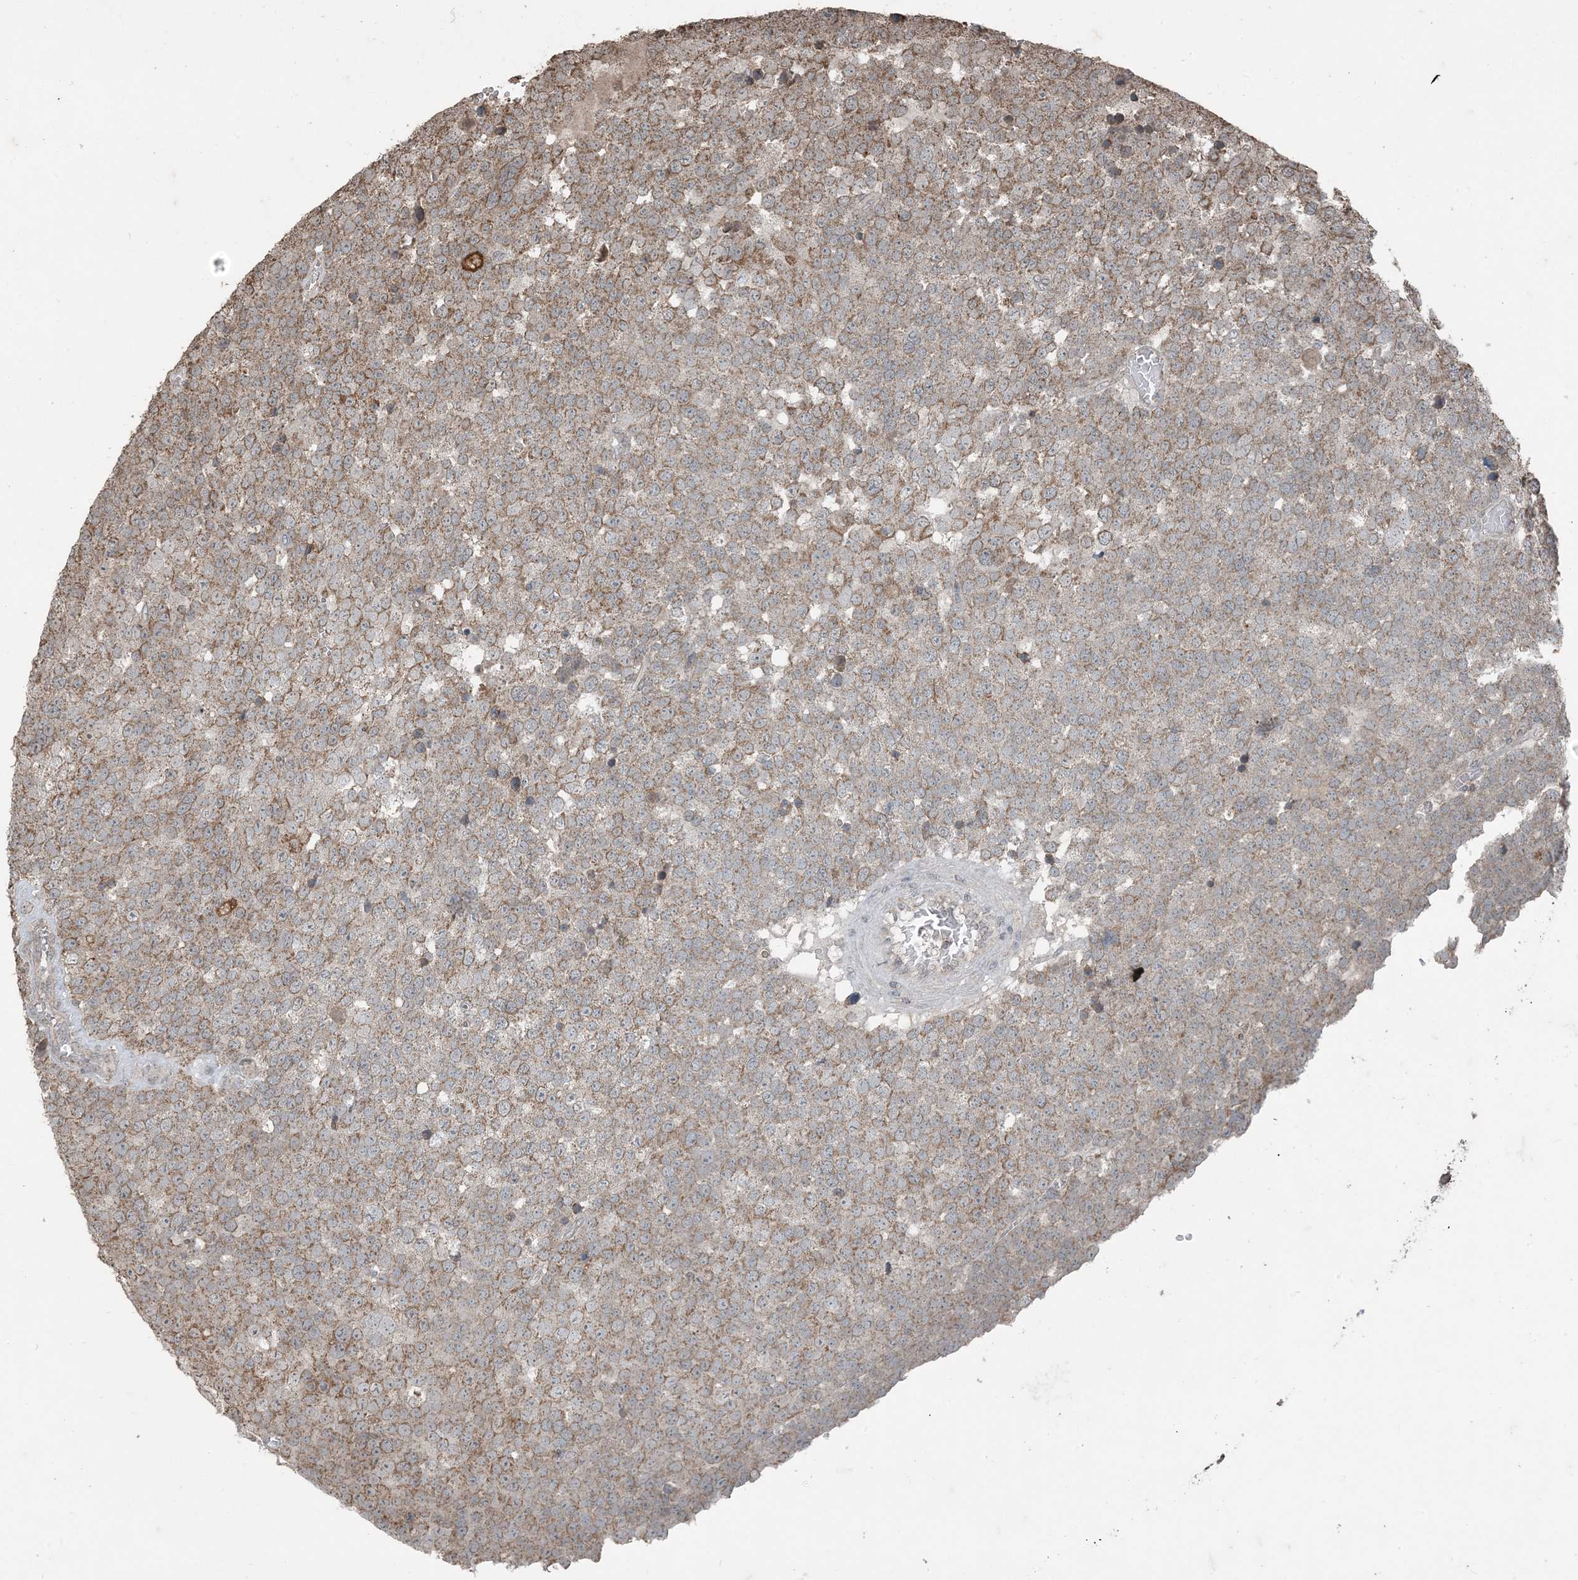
{"staining": {"intensity": "moderate", "quantity": ">75%", "location": "cytoplasmic/membranous"}, "tissue": "testis cancer", "cell_type": "Tumor cells", "image_type": "cancer", "snomed": [{"axis": "morphology", "description": "Seminoma, NOS"}, {"axis": "topography", "description": "Testis"}], "caption": "Immunohistochemical staining of testis cancer (seminoma) demonstrates moderate cytoplasmic/membranous protein staining in about >75% of tumor cells.", "gene": "GNL1", "patient": {"sex": "male", "age": 71}}